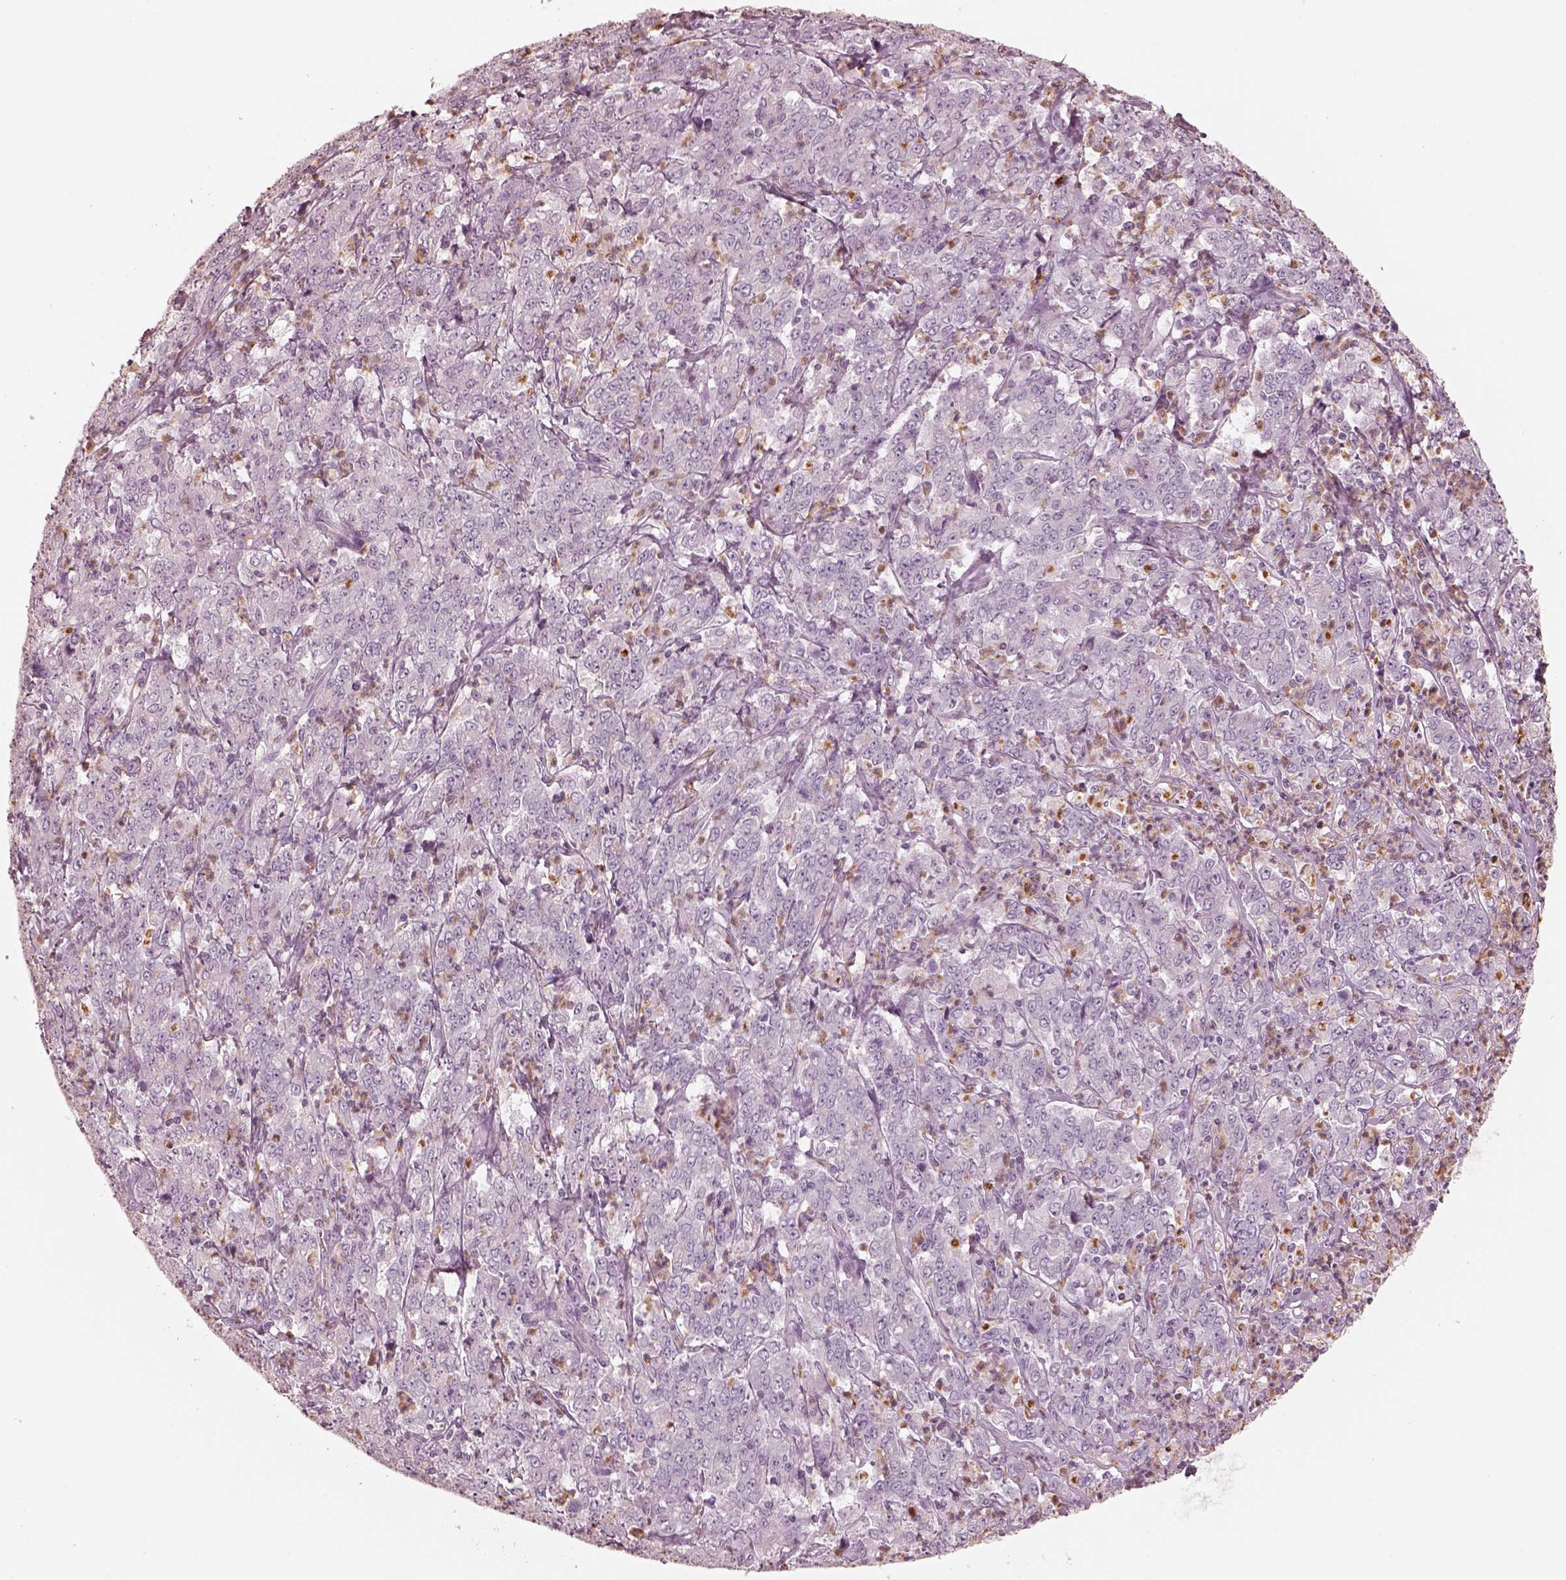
{"staining": {"intensity": "negative", "quantity": "none", "location": "none"}, "tissue": "stomach cancer", "cell_type": "Tumor cells", "image_type": "cancer", "snomed": [{"axis": "morphology", "description": "Adenocarcinoma, NOS"}, {"axis": "topography", "description": "Stomach, lower"}], "caption": "A high-resolution histopathology image shows immunohistochemistry staining of stomach cancer (adenocarcinoma), which displays no significant positivity in tumor cells.", "gene": "GPRIN1", "patient": {"sex": "female", "age": 71}}